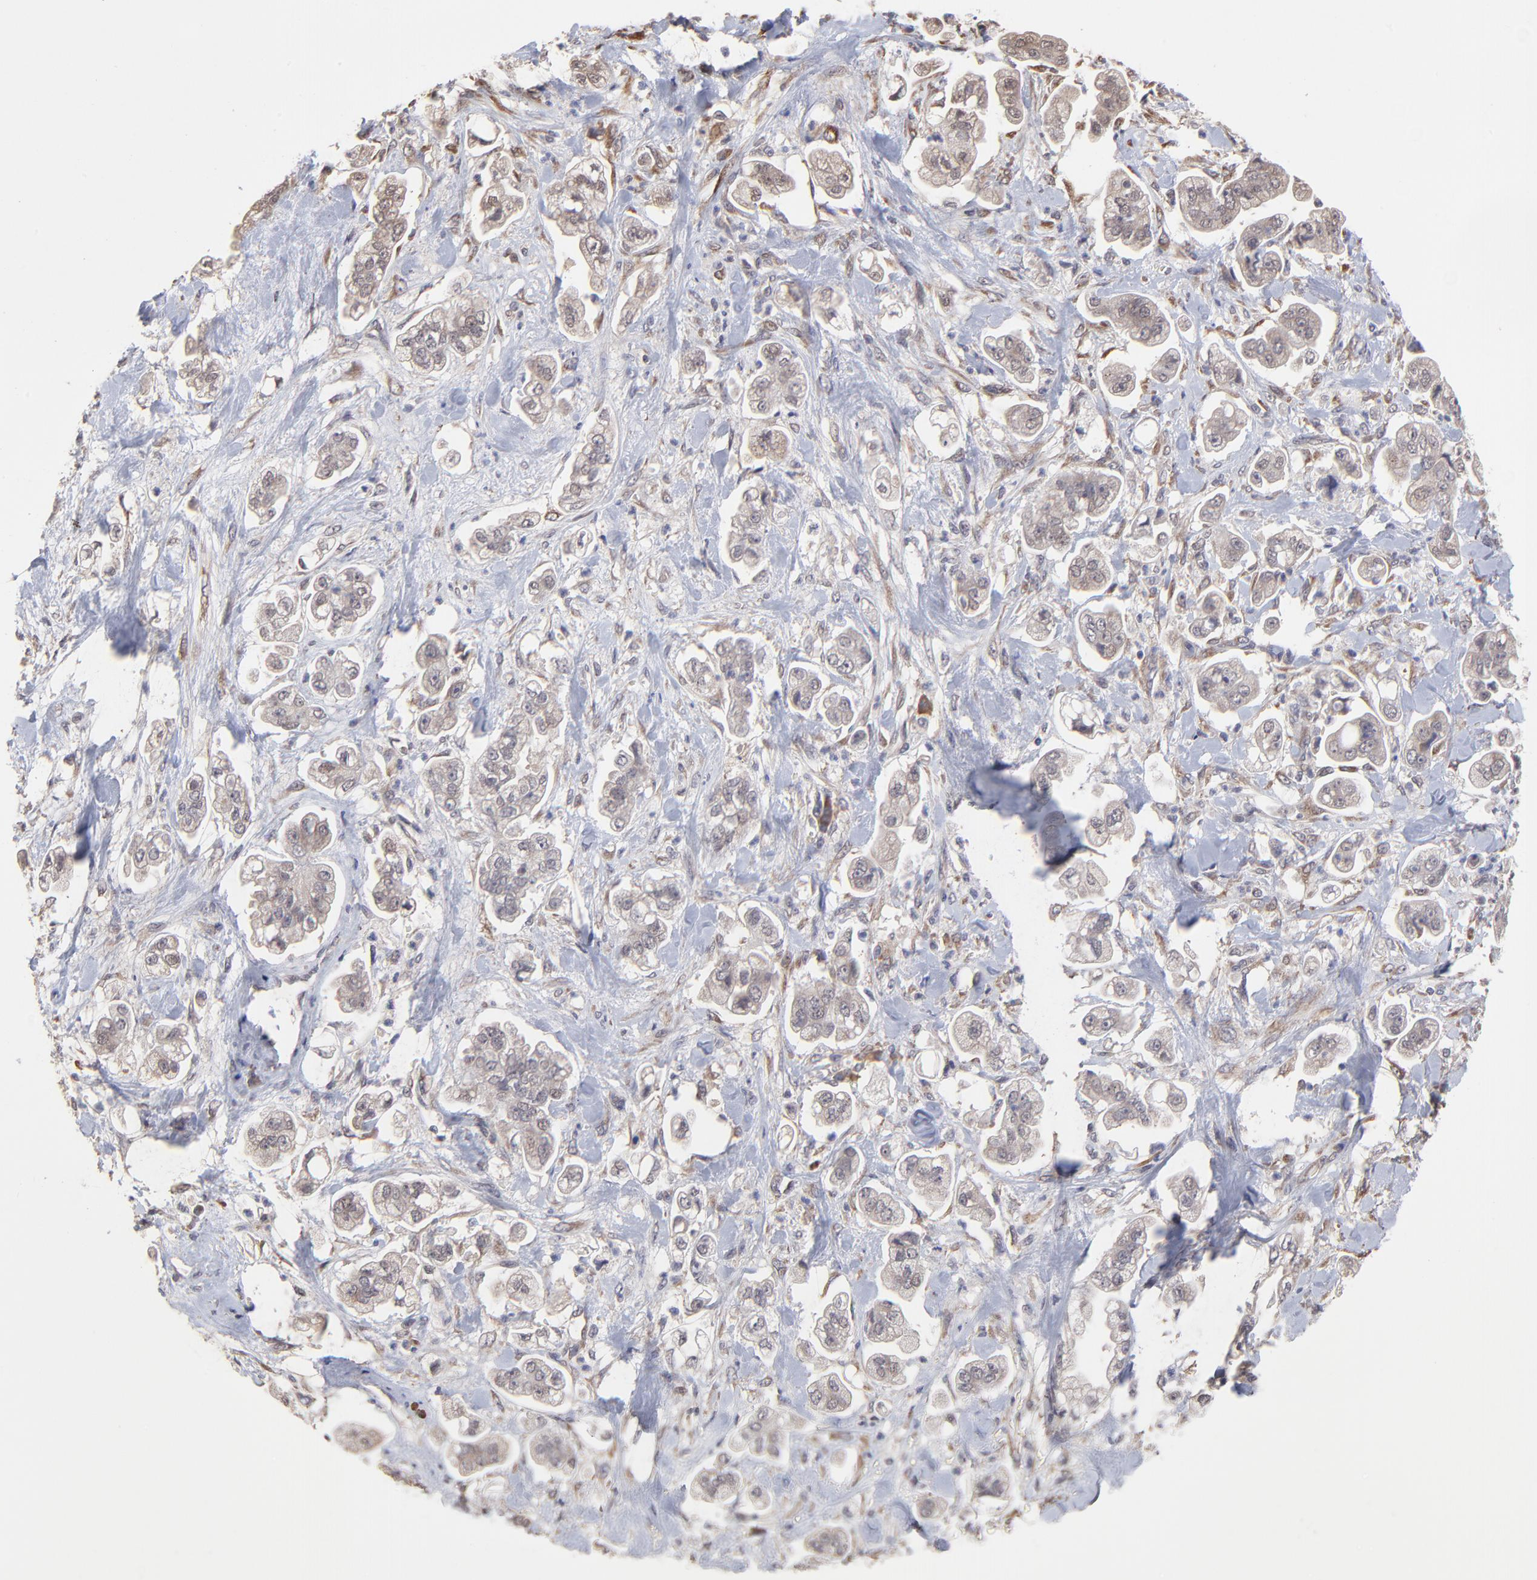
{"staining": {"intensity": "weak", "quantity": ">75%", "location": "cytoplasmic/membranous"}, "tissue": "stomach cancer", "cell_type": "Tumor cells", "image_type": "cancer", "snomed": [{"axis": "morphology", "description": "Adenocarcinoma, NOS"}, {"axis": "topography", "description": "Stomach"}], "caption": "Protein staining exhibits weak cytoplasmic/membranous expression in about >75% of tumor cells in stomach cancer.", "gene": "CHL1", "patient": {"sex": "male", "age": 62}}